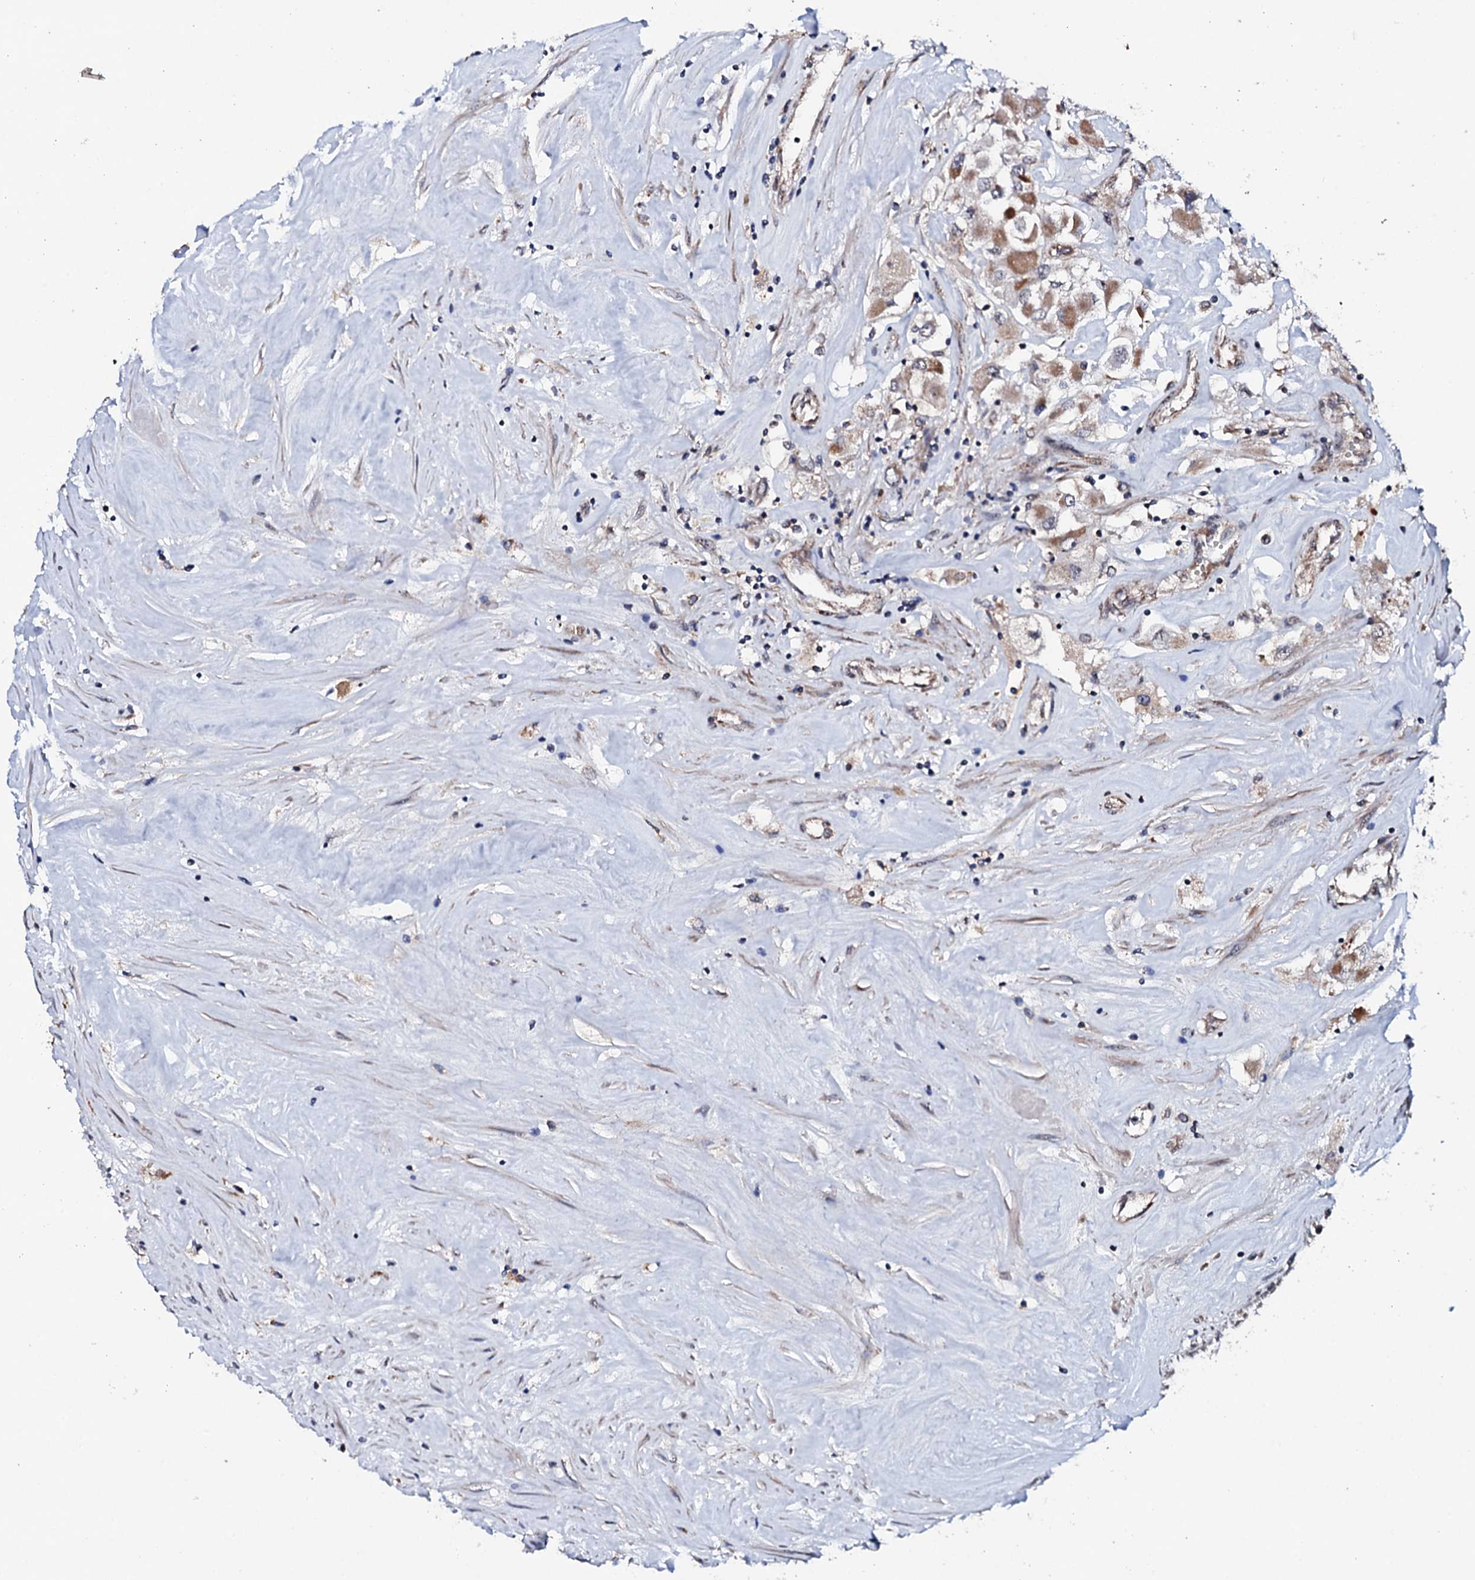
{"staining": {"intensity": "moderate", "quantity": ">75%", "location": "cytoplasmic/membranous"}, "tissue": "renal cancer", "cell_type": "Tumor cells", "image_type": "cancer", "snomed": [{"axis": "morphology", "description": "Adenocarcinoma, NOS"}, {"axis": "topography", "description": "Kidney"}], "caption": "Immunohistochemistry (IHC) (DAB (3,3'-diaminobenzidine)) staining of human renal cancer (adenocarcinoma) reveals moderate cytoplasmic/membranous protein expression in about >75% of tumor cells. (Brightfield microscopy of DAB IHC at high magnification).", "gene": "MTIF3", "patient": {"sex": "female", "age": 52}}